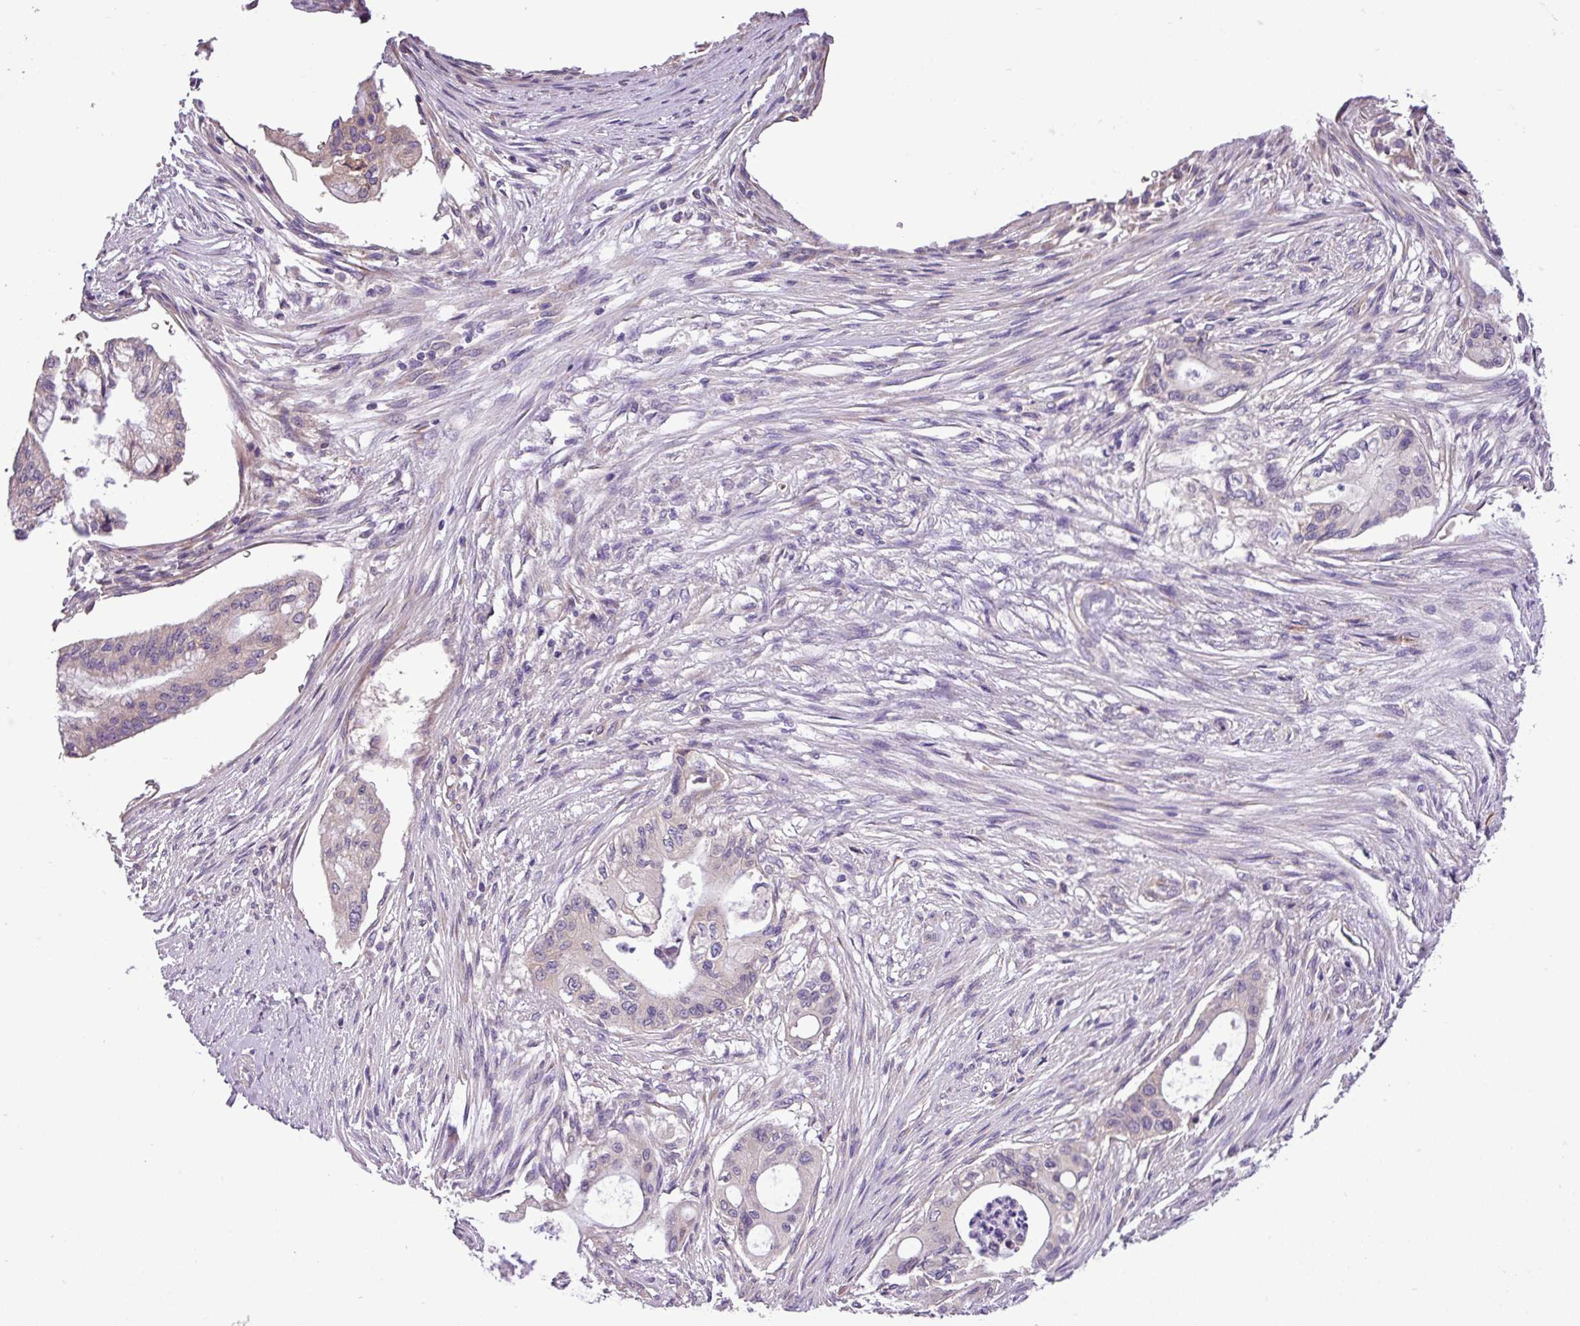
{"staining": {"intensity": "weak", "quantity": "<25%", "location": "cytoplasmic/membranous"}, "tissue": "pancreatic cancer", "cell_type": "Tumor cells", "image_type": "cancer", "snomed": [{"axis": "morphology", "description": "Adenocarcinoma, NOS"}, {"axis": "topography", "description": "Pancreas"}], "caption": "An immunohistochemistry (IHC) micrograph of adenocarcinoma (pancreatic) is shown. There is no staining in tumor cells of adenocarcinoma (pancreatic).", "gene": "RPL13", "patient": {"sex": "male", "age": 46}}